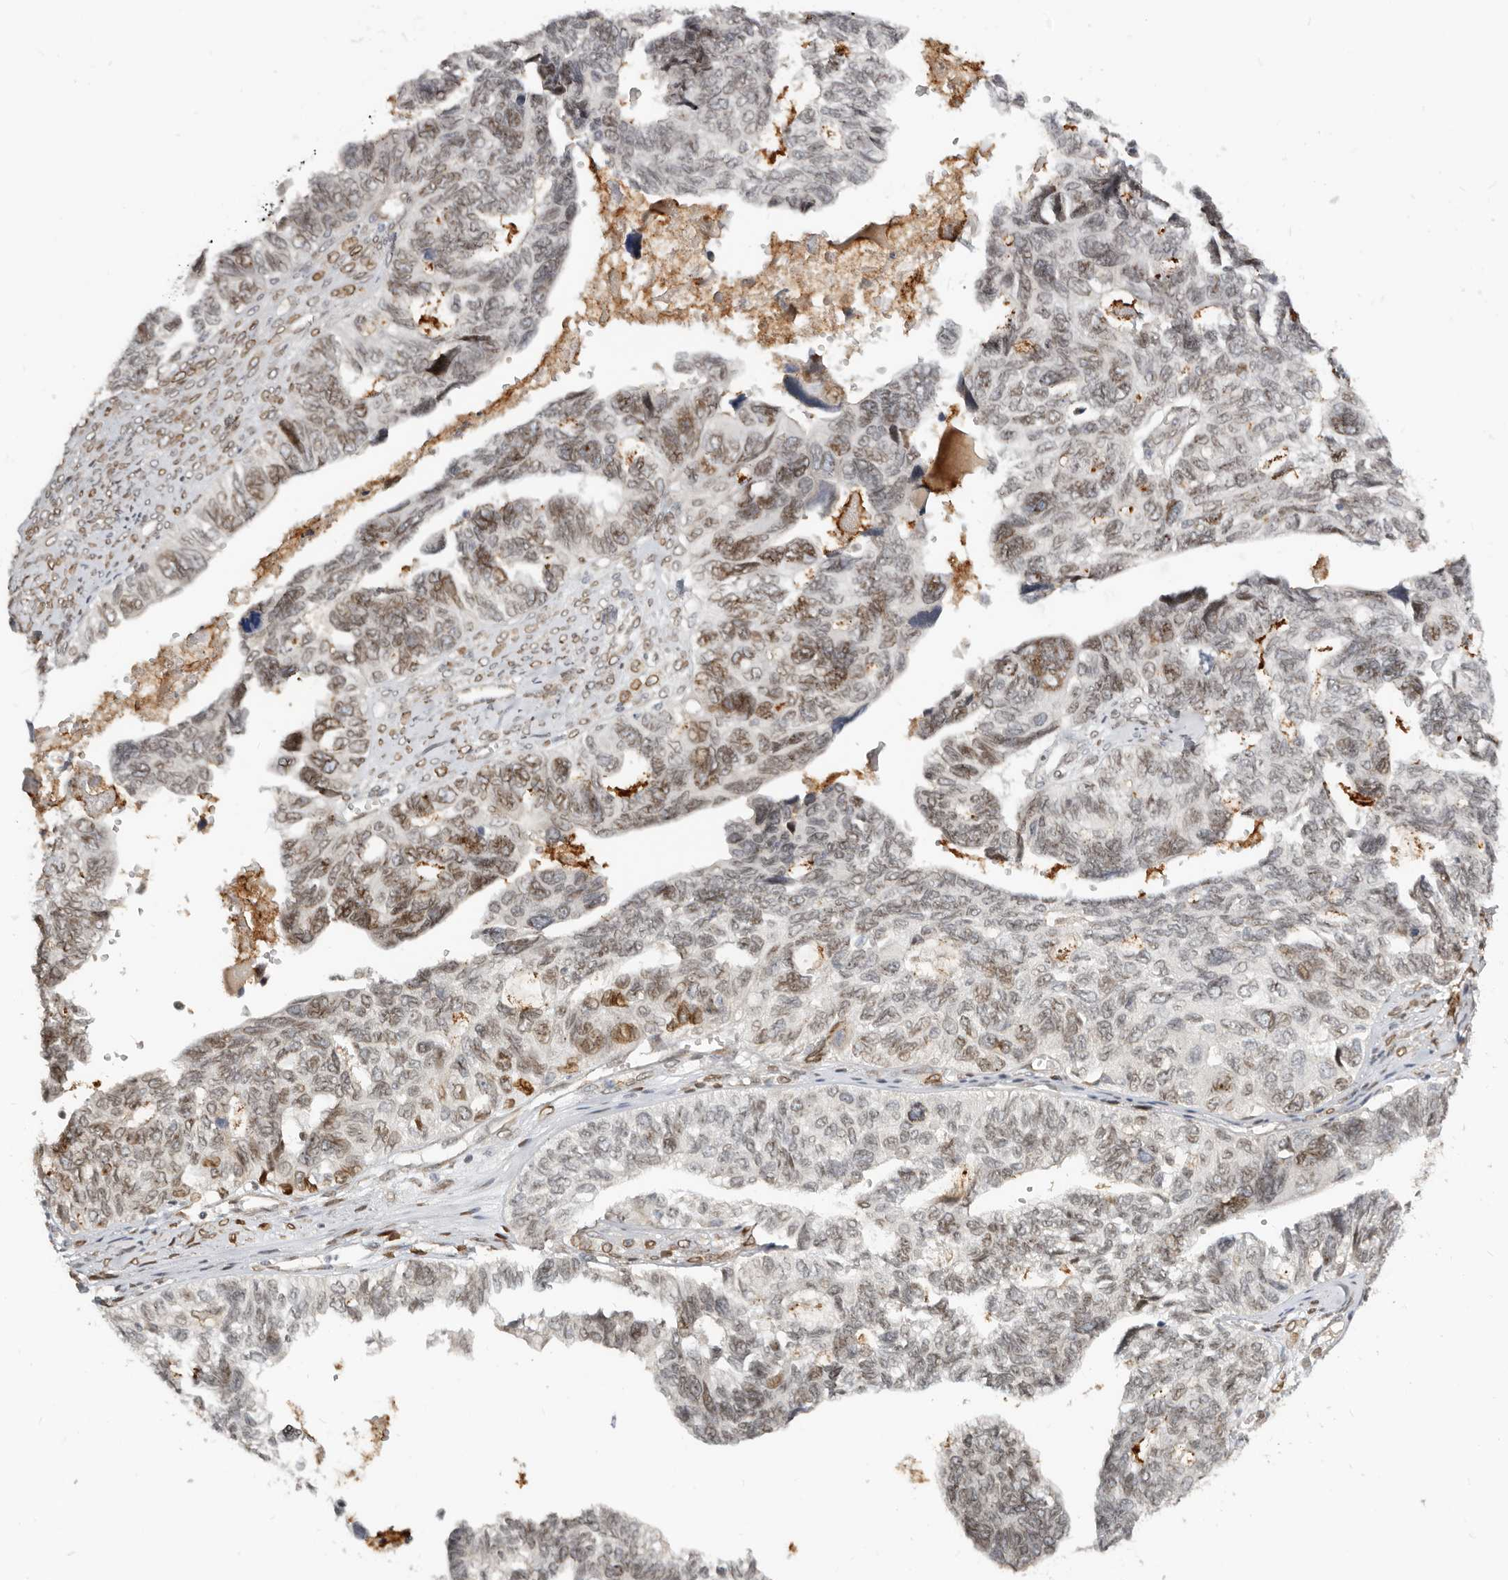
{"staining": {"intensity": "moderate", "quantity": ">75%", "location": "cytoplasmic/membranous,nuclear"}, "tissue": "ovarian cancer", "cell_type": "Tumor cells", "image_type": "cancer", "snomed": [{"axis": "morphology", "description": "Cystadenocarcinoma, serous, NOS"}, {"axis": "topography", "description": "Ovary"}], "caption": "The immunohistochemical stain highlights moderate cytoplasmic/membranous and nuclear staining in tumor cells of serous cystadenocarcinoma (ovarian) tissue.", "gene": "NUP153", "patient": {"sex": "female", "age": 79}}